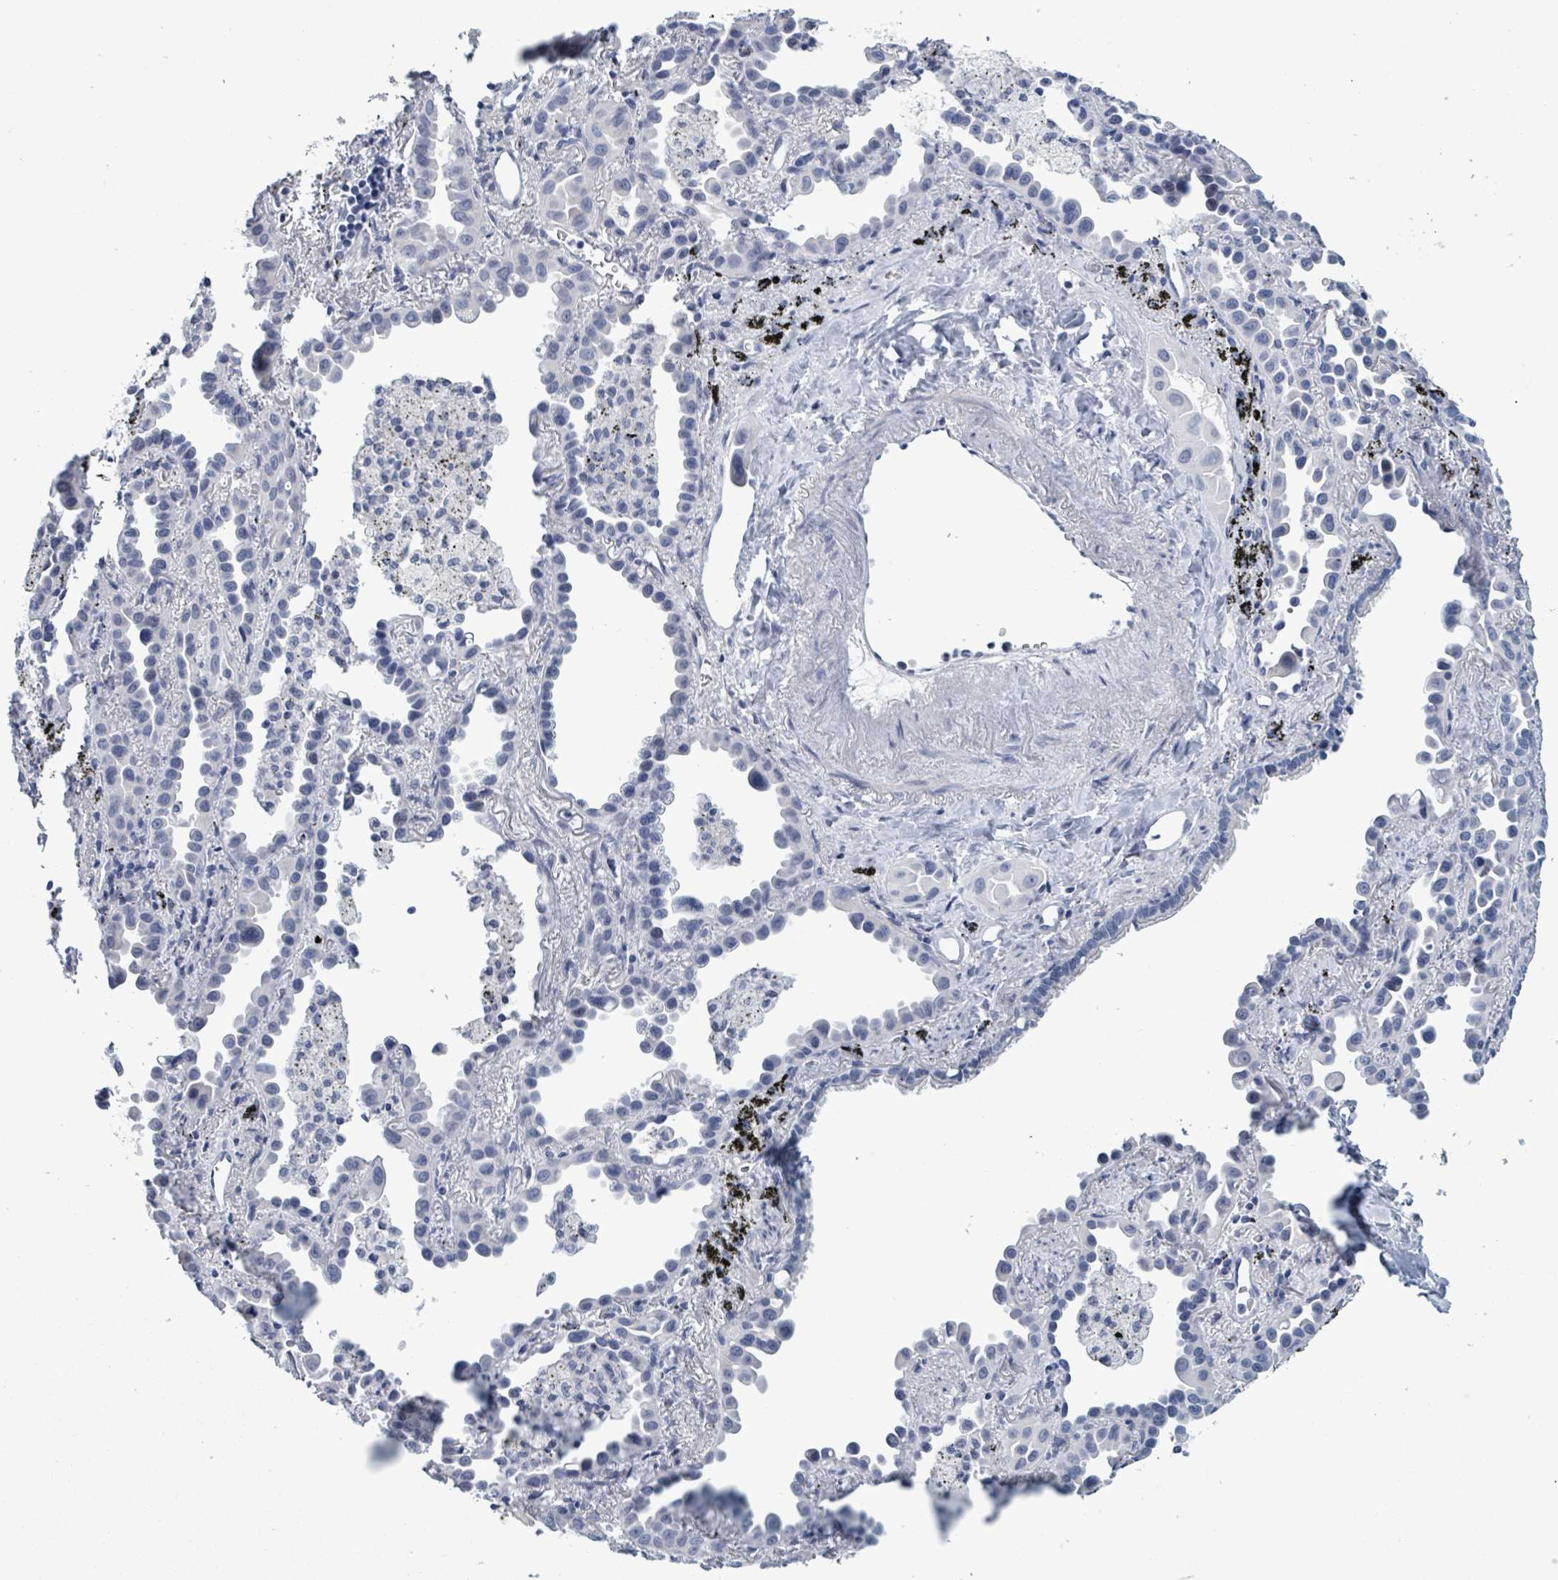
{"staining": {"intensity": "negative", "quantity": "none", "location": "none"}, "tissue": "lung cancer", "cell_type": "Tumor cells", "image_type": "cancer", "snomed": [{"axis": "morphology", "description": "Adenocarcinoma, NOS"}, {"axis": "topography", "description": "Lung"}], "caption": "Image shows no significant protein positivity in tumor cells of lung adenocarcinoma.", "gene": "ZNF771", "patient": {"sex": "male", "age": 68}}